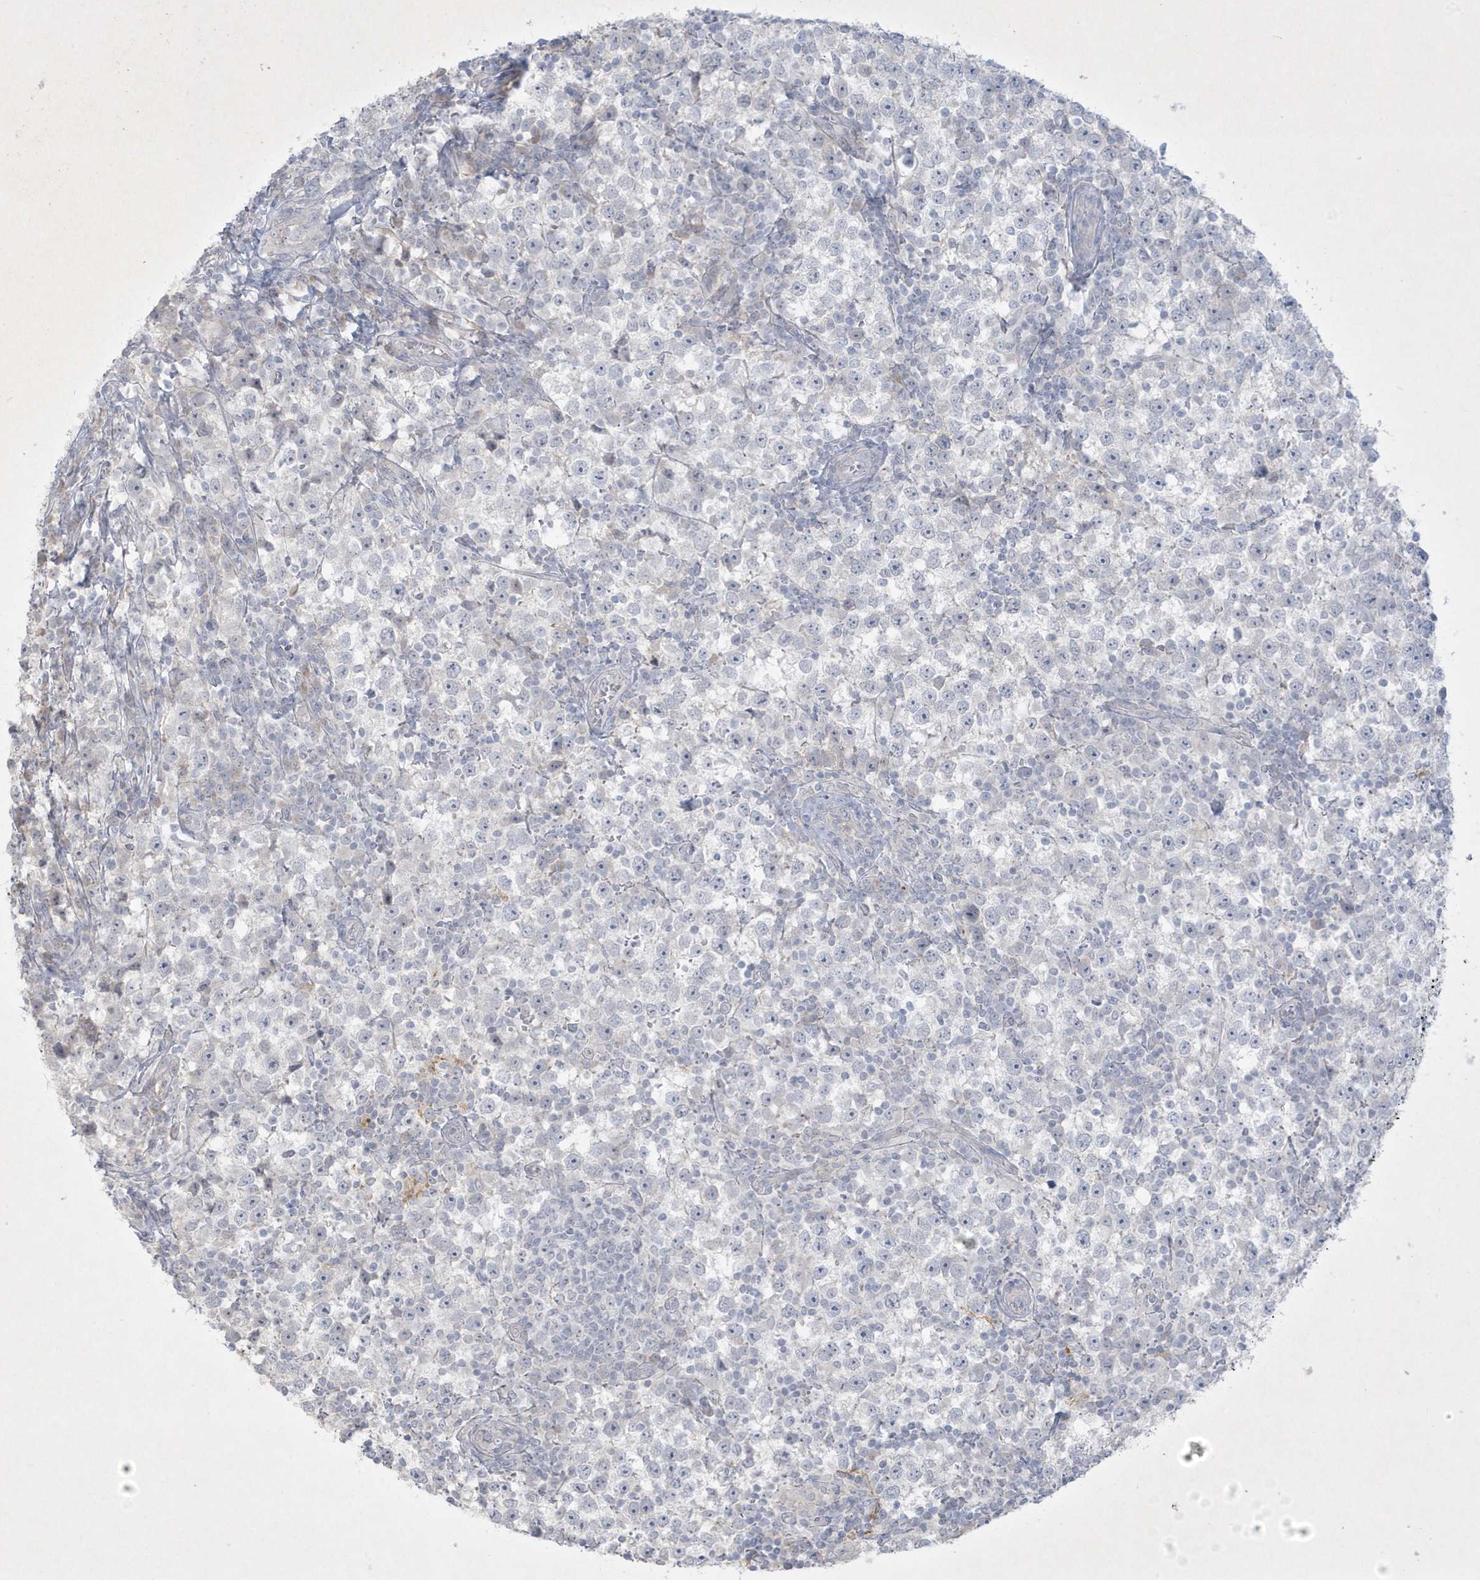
{"staining": {"intensity": "negative", "quantity": "none", "location": "none"}, "tissue": "testis cancer", "cell_type": "Tumor cells", "image_type": "cancer", "snomed": [{"axis": "morphology", "description": "Seminoma, NOS"}, {"axis": "topography", "description": "Testis"}], "caption": "IHC micrograph of testis cancer stained for a protein (brown), which exhibits no positivity in tumor cells.", "gene": "CCDC24", "patient": {"sex": "male", "age": 65}}